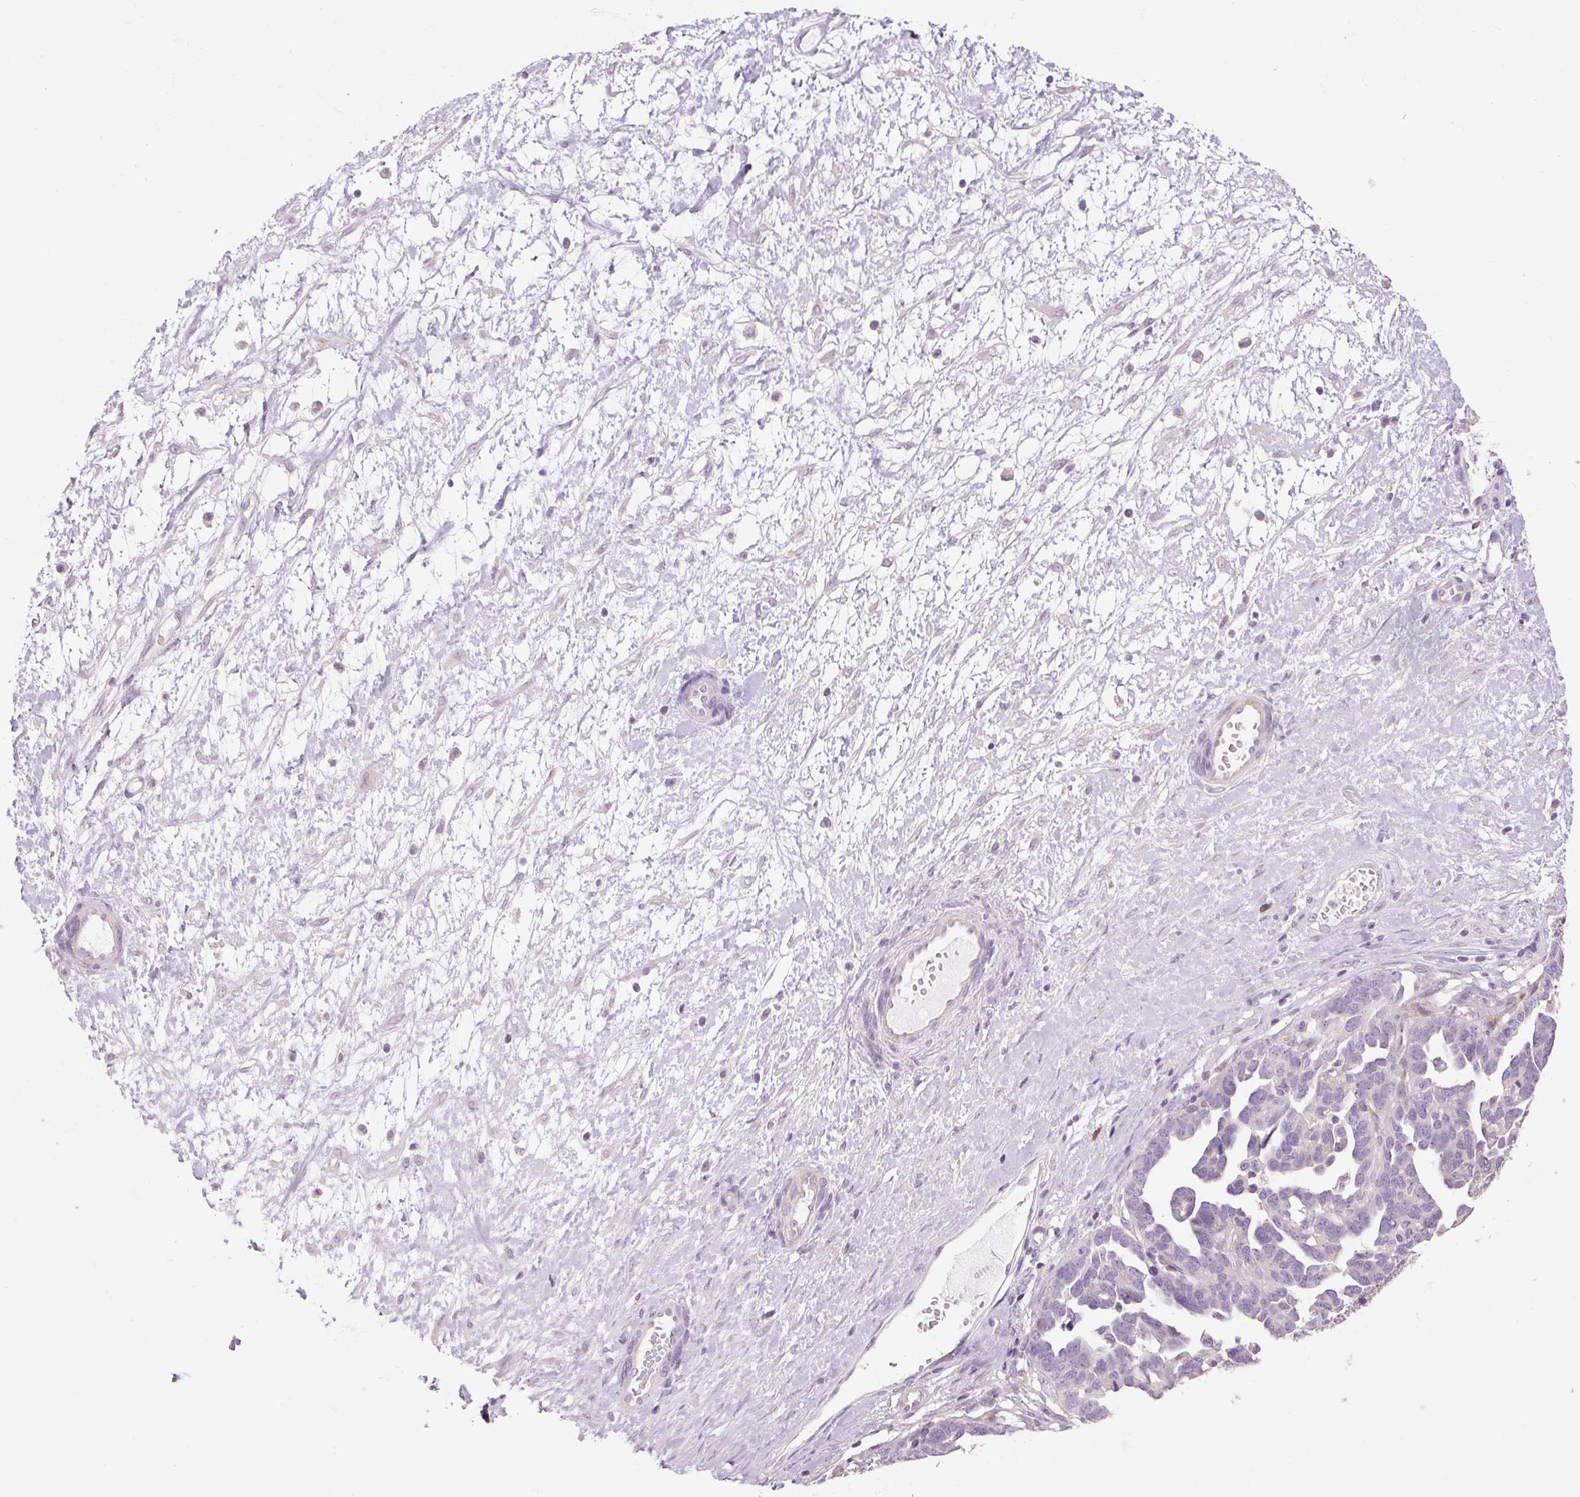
{"staining": {"intensity": "negative", "quantity": "none", "location": "none"}, "tissue": "ovarian cancer", "cell_type": "Tumor cells", "image_type": "cancer", "snomed": [{"axis": "morphology", "description": "Cystadenocarcinoma, serous, NOS"}, {"axis": "topography", "description": "Ovary"}], "caption": "The image reveals no staining of tumor cells in ovarian cancer (serous cystadenocarcinoma).", "gene": "HAX1", "patient": {"sex": "female", "age": 54}}